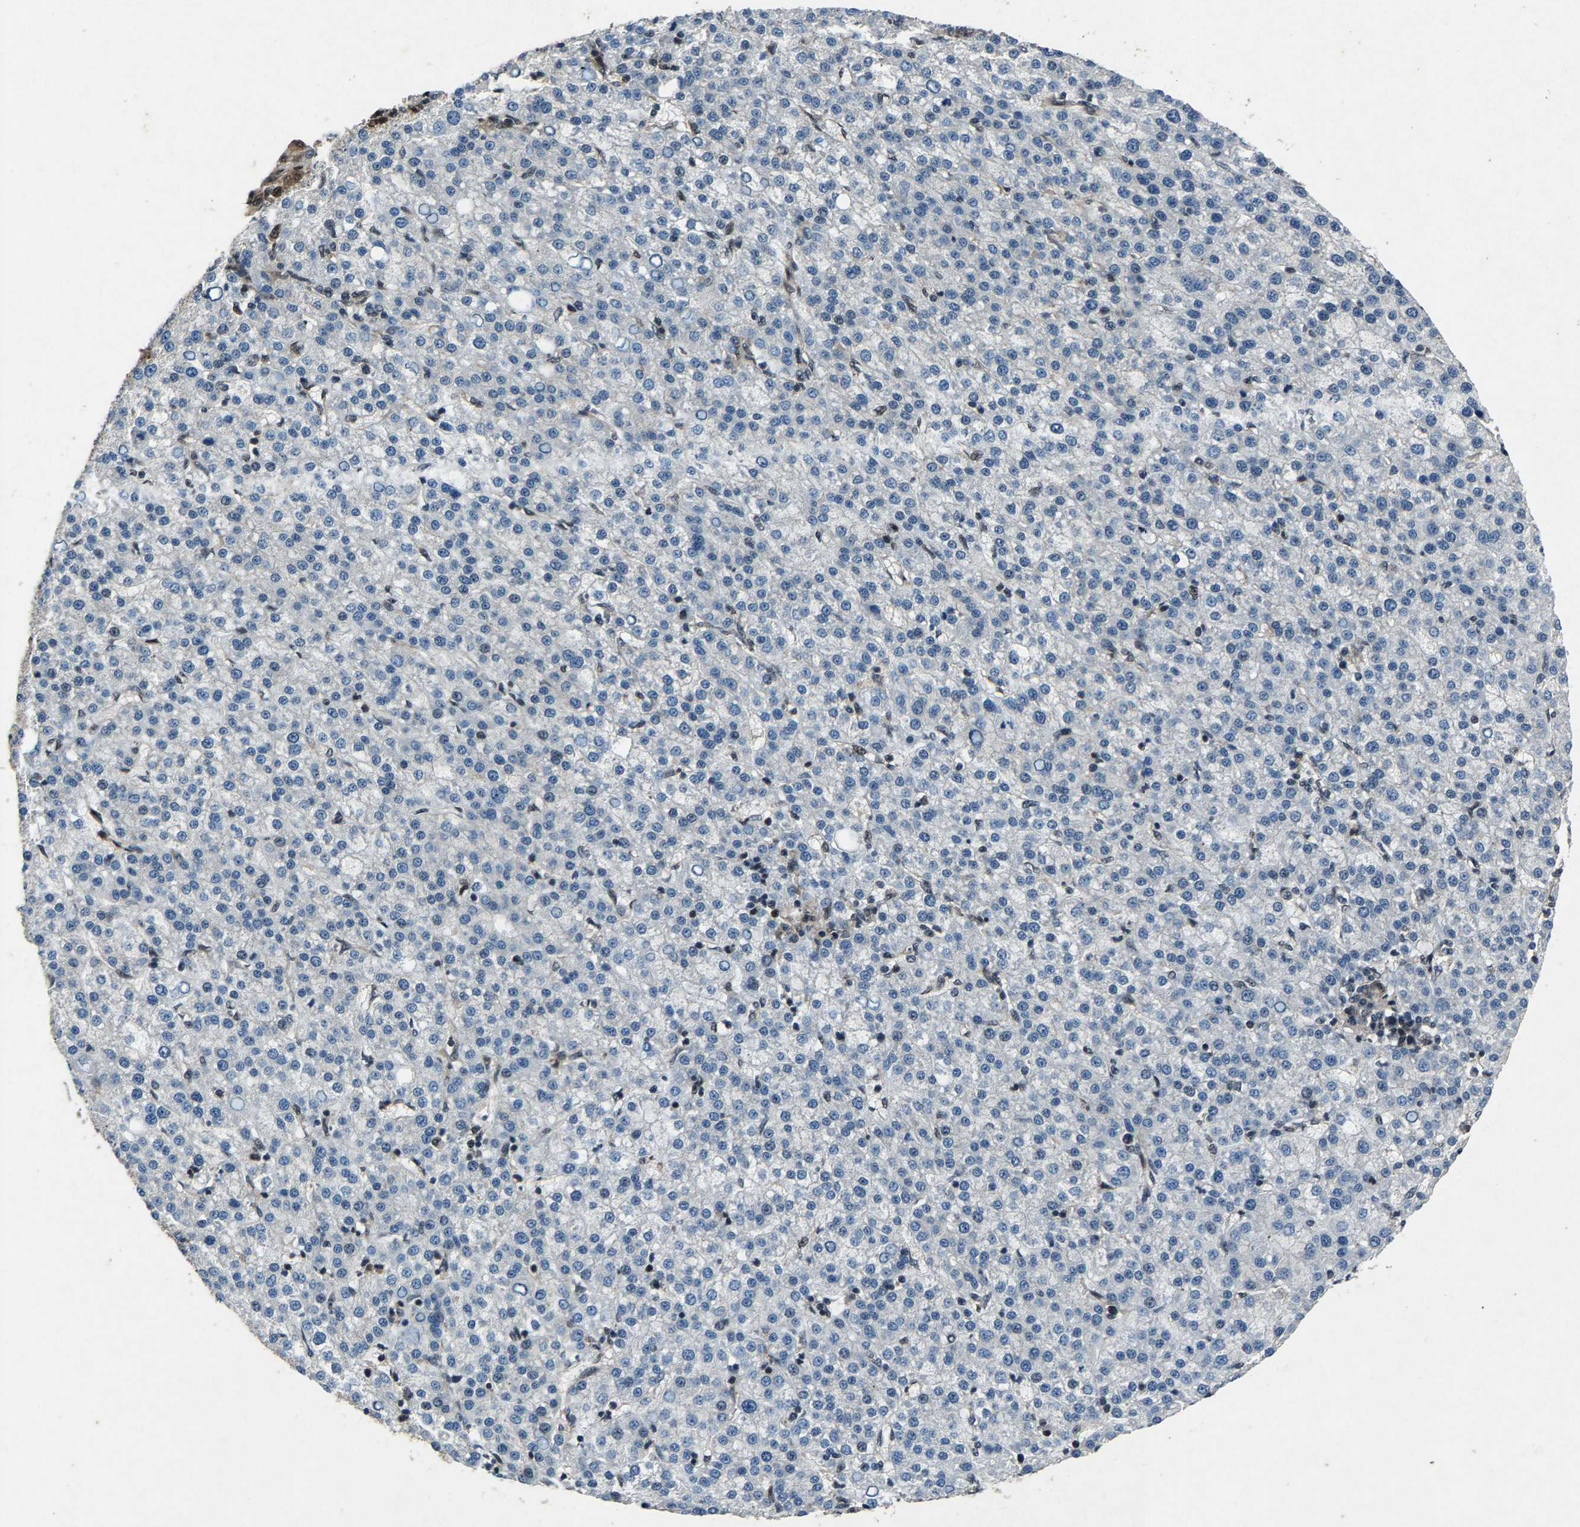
{"staining": {"intensity": "negative", "quantity": "none", "location": "none"}, "tissue": "liver cancer", "cell_type": "Tumor cells", "image_type": "cancer", "snomed": [{"axis": "morphology", "description": "Carcinoma, Hepatocellular, NOS"}, {"axis": "topography", "description": "Liver"}], "caption": "Tumor cells show no significant protein expression in hepatocellular carcinoma (liver).", "gene": "ATXN3", "patient": {"sex": "female", "age": 58}}